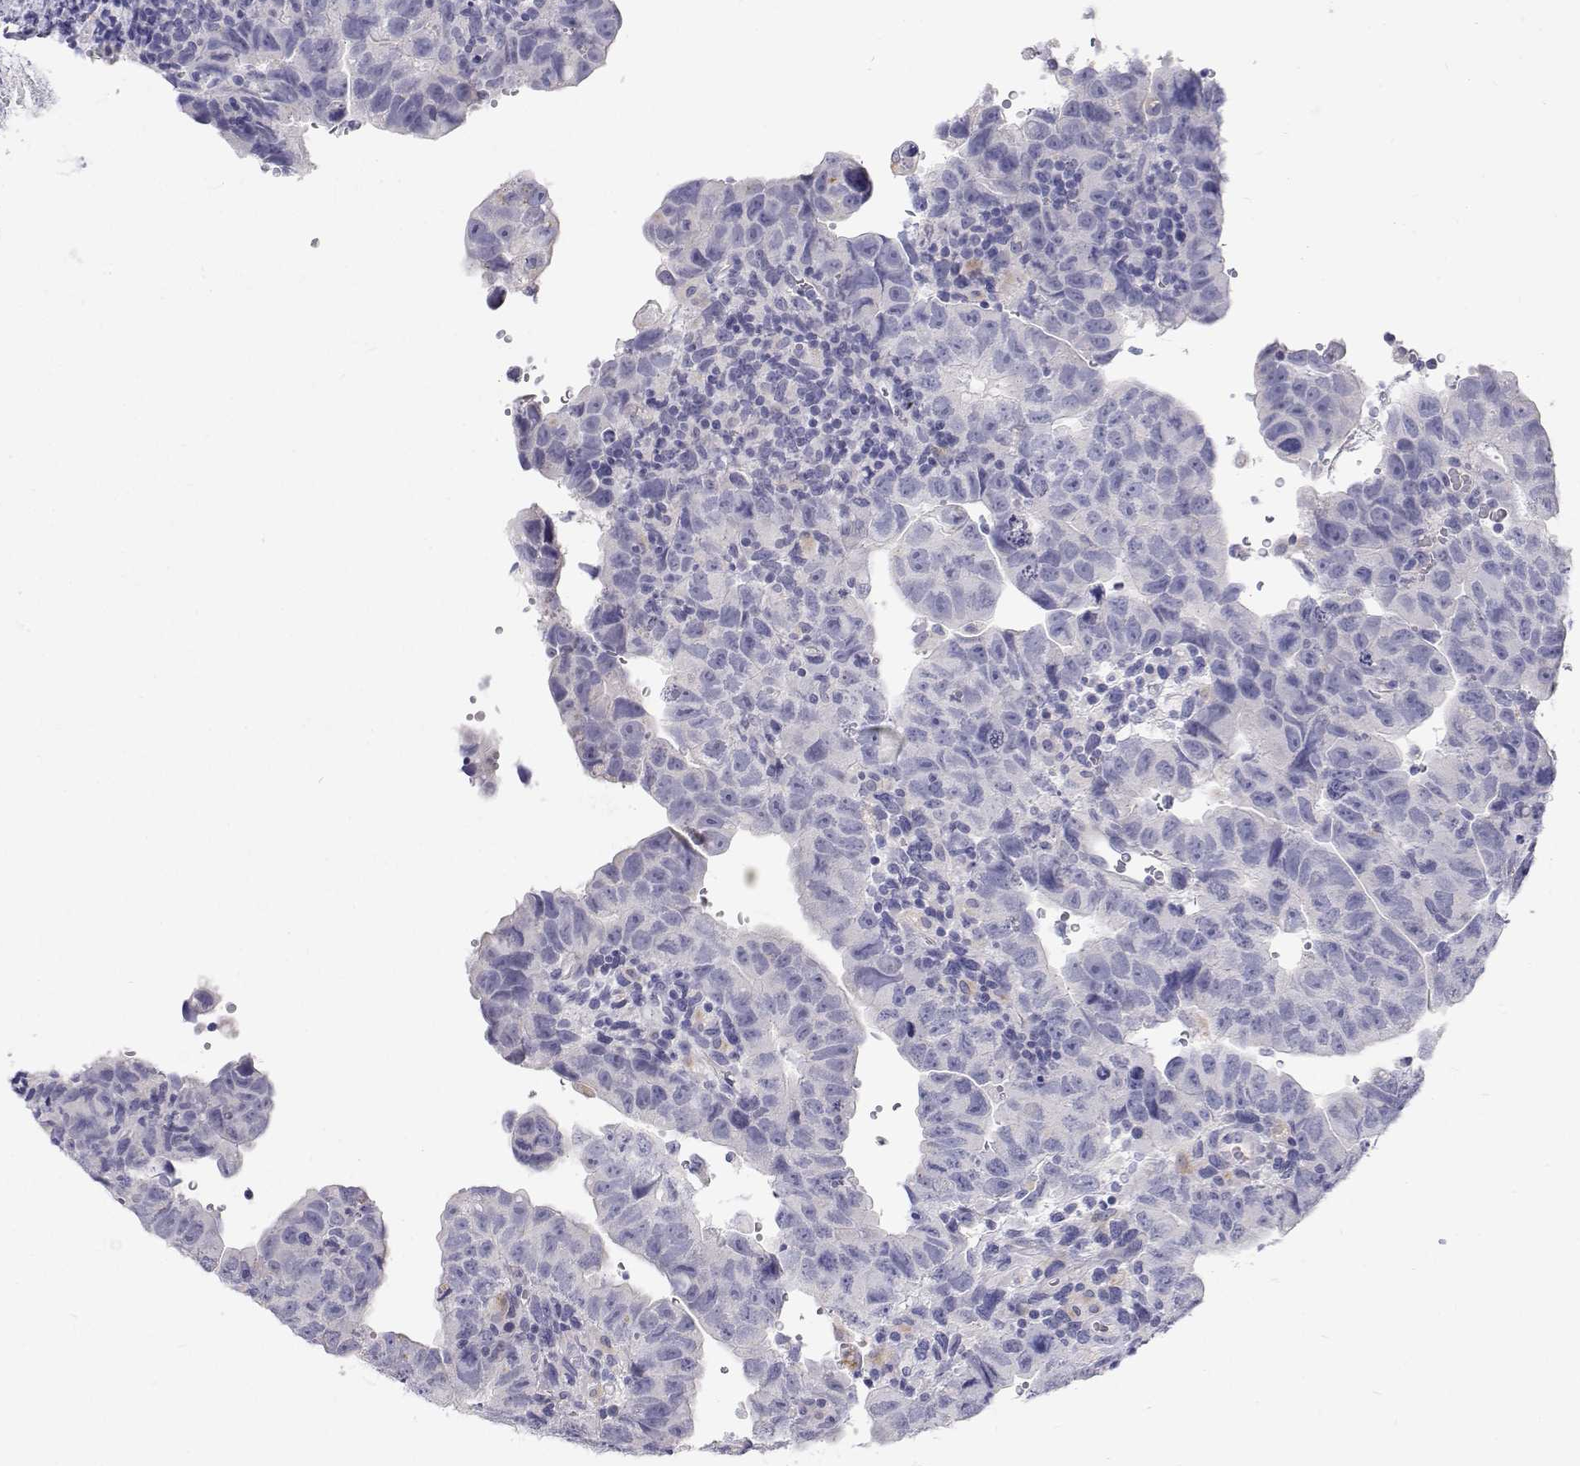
{"staining": {"intensity": "negative", "quantity": "none", "location": "none"}, "tissue": "testis cancer", "cell_type": "Tumor cells", "image_type": "cancer", "snomed": [{"axis": "morphology", "description": "Carcinoma, Embryonal, NOS"}, {"axis": "topography", "description": "Testis"}], "caption": "An IHC micrograph of testis embryonal carcinoma is shown. There is no staining in tumor cells of testis embryonal carcinoma.", "gene": "NCR2", "patient": {"sex": "male", "age": 24}}